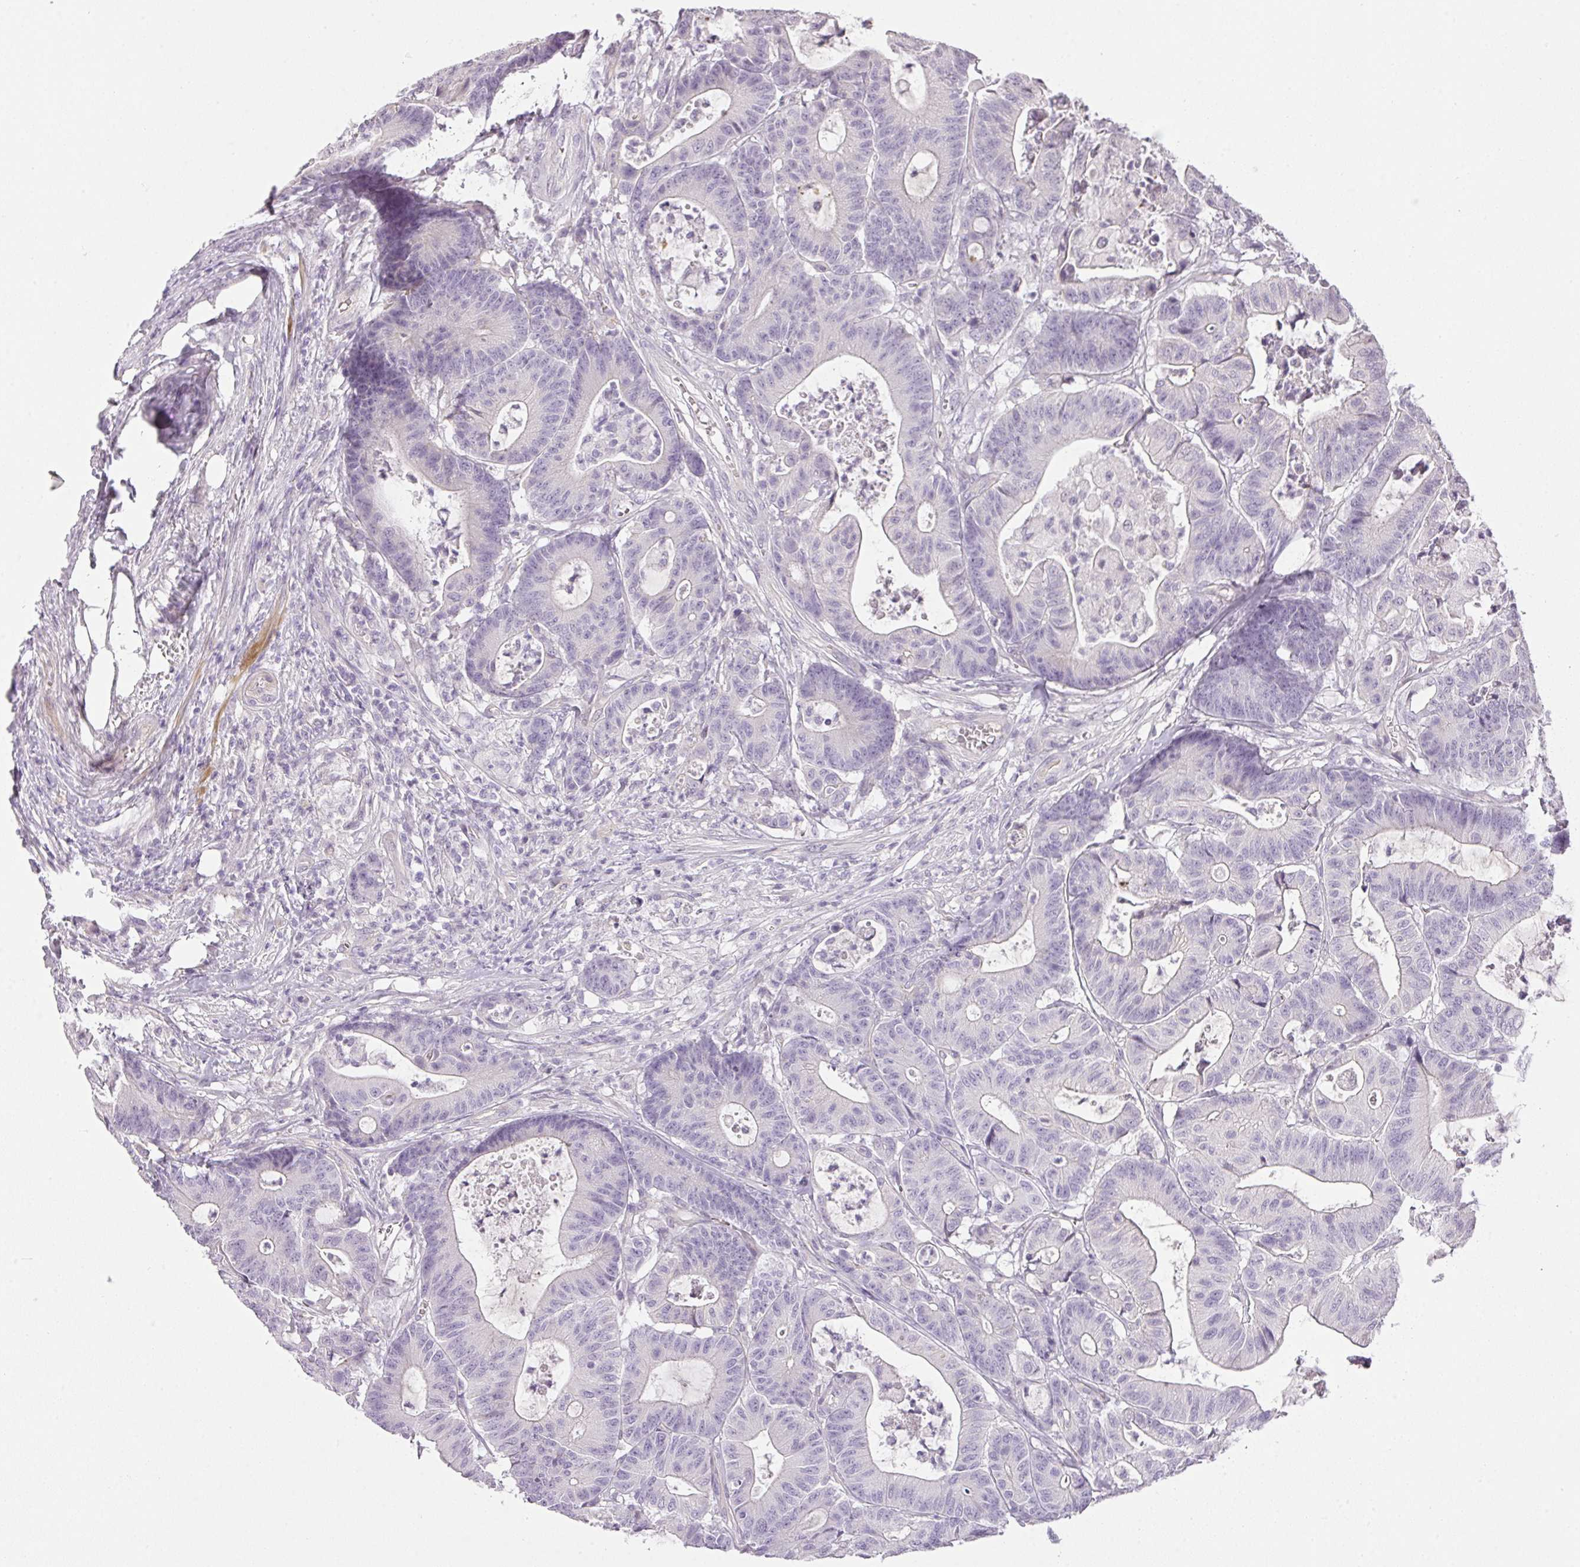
{"staining": {"intensity": "negative", "quantity": "none", "location": "none"}, "tissue": "colorectal cancer", "cell_type": "Tumor cells", "image_type": "cancer", "snomed": [{"axis": "morphology", "description": "Adenocarcinoma, NOS"}, {"axis": "topography", "description": "Colon"}], "caption": "Colorectal cancer stained for a protein using IHC displays no expression tumor cells.", "gene": "RAX2", "patient": {"sex": "female", "age": 84}}